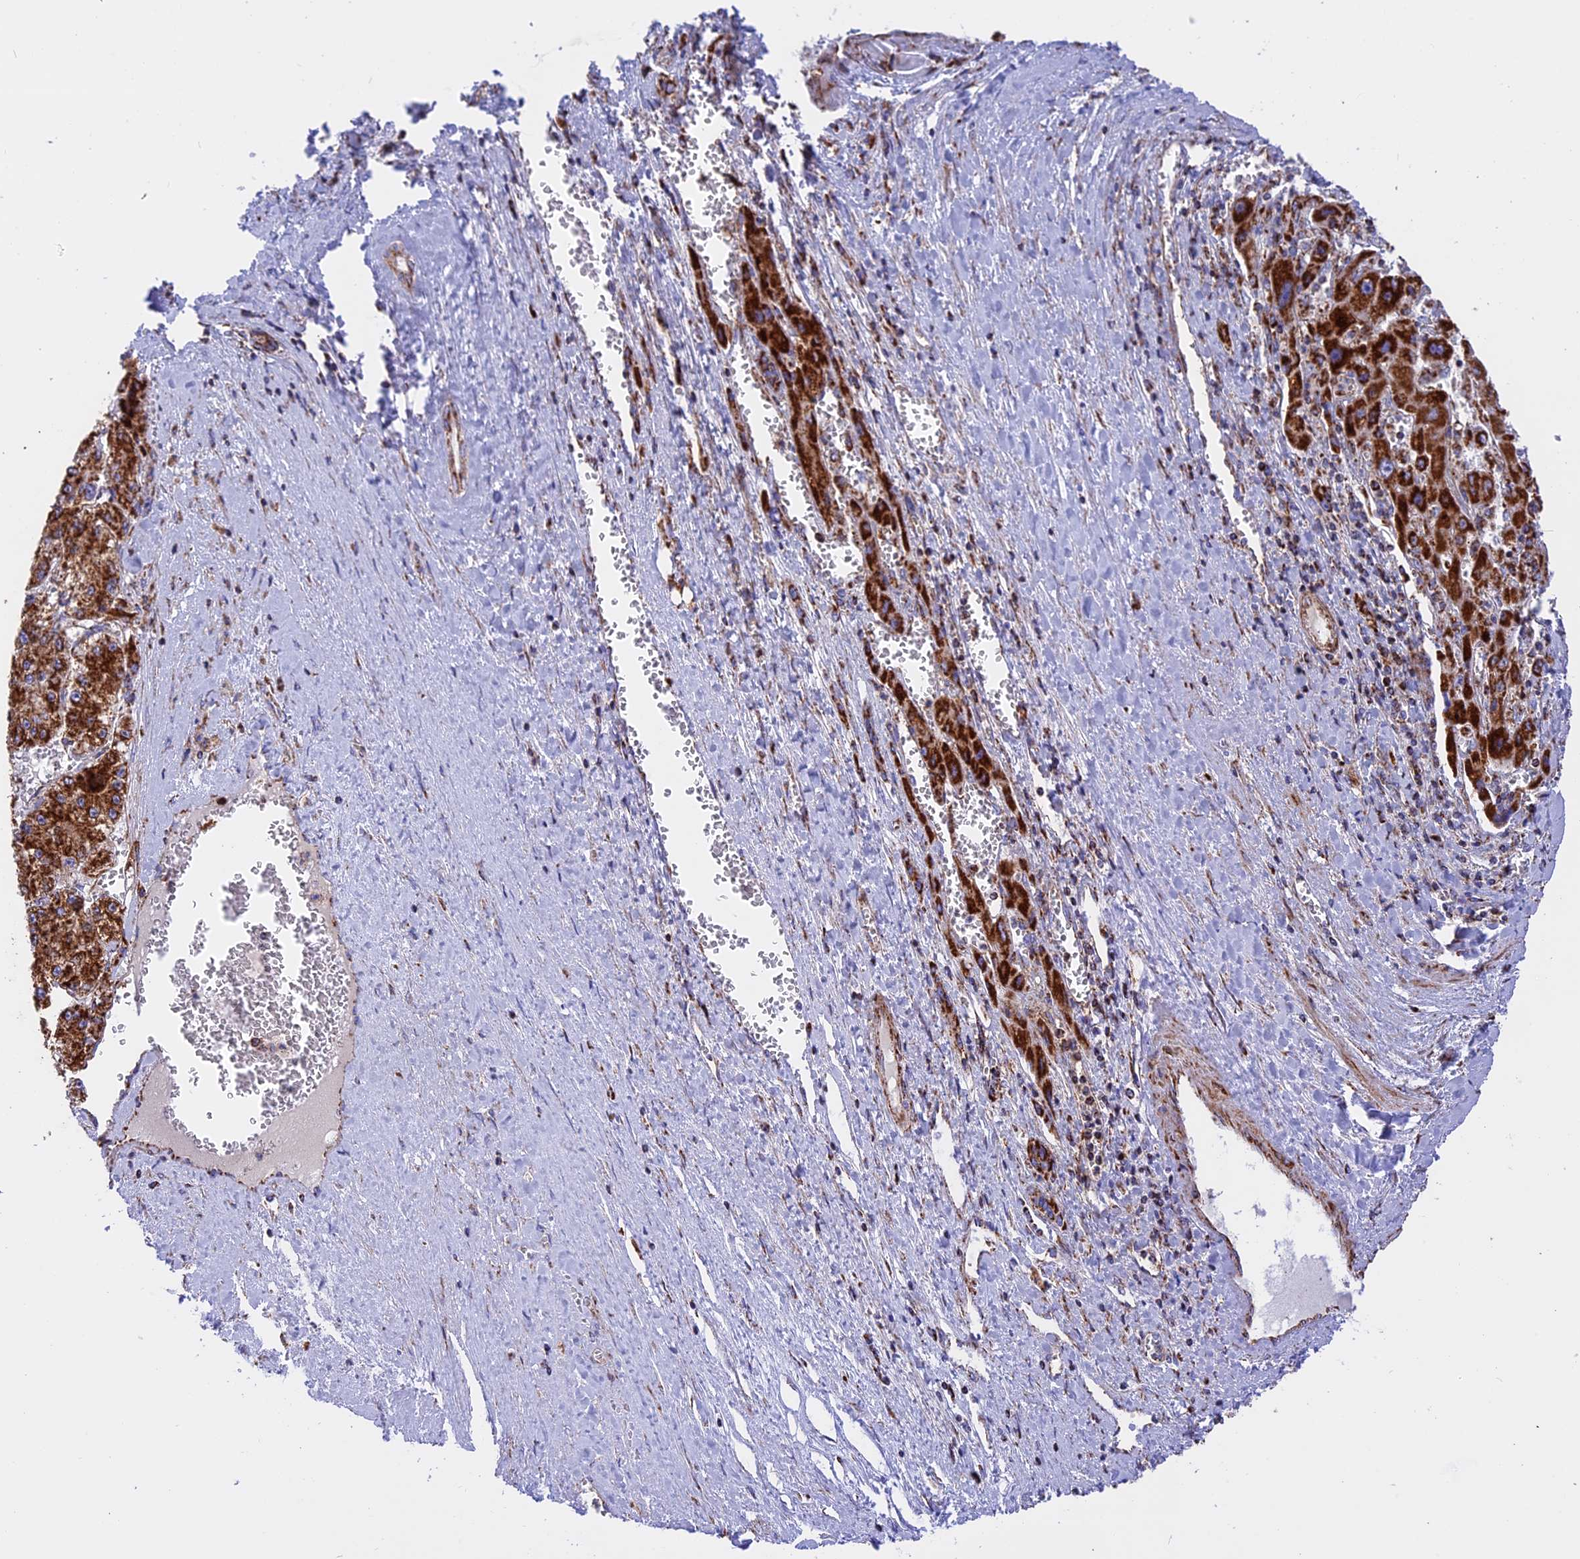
{"staining": {"intensity": "strong", "quantity": ">75%", "location": "cytoplasmic/membranous"}, "tissue": "liver cancer", "cell_type": "Tumor cells", "image_type": "cancer", "snomed": [{"axis": "morphology", "description": "Carcinoma, Hepatocellular, NOS"}, {"axis": "topography", "description": "Liver"}], "caption": "There is high levels of strong cytoplasmic/membranous positivity in tumor cells of liver cancer, as demonstrated by immunohistochemical staining (brown color).", "gene": "UQCRB", "patient": {"sex": "female", "age": 73}}